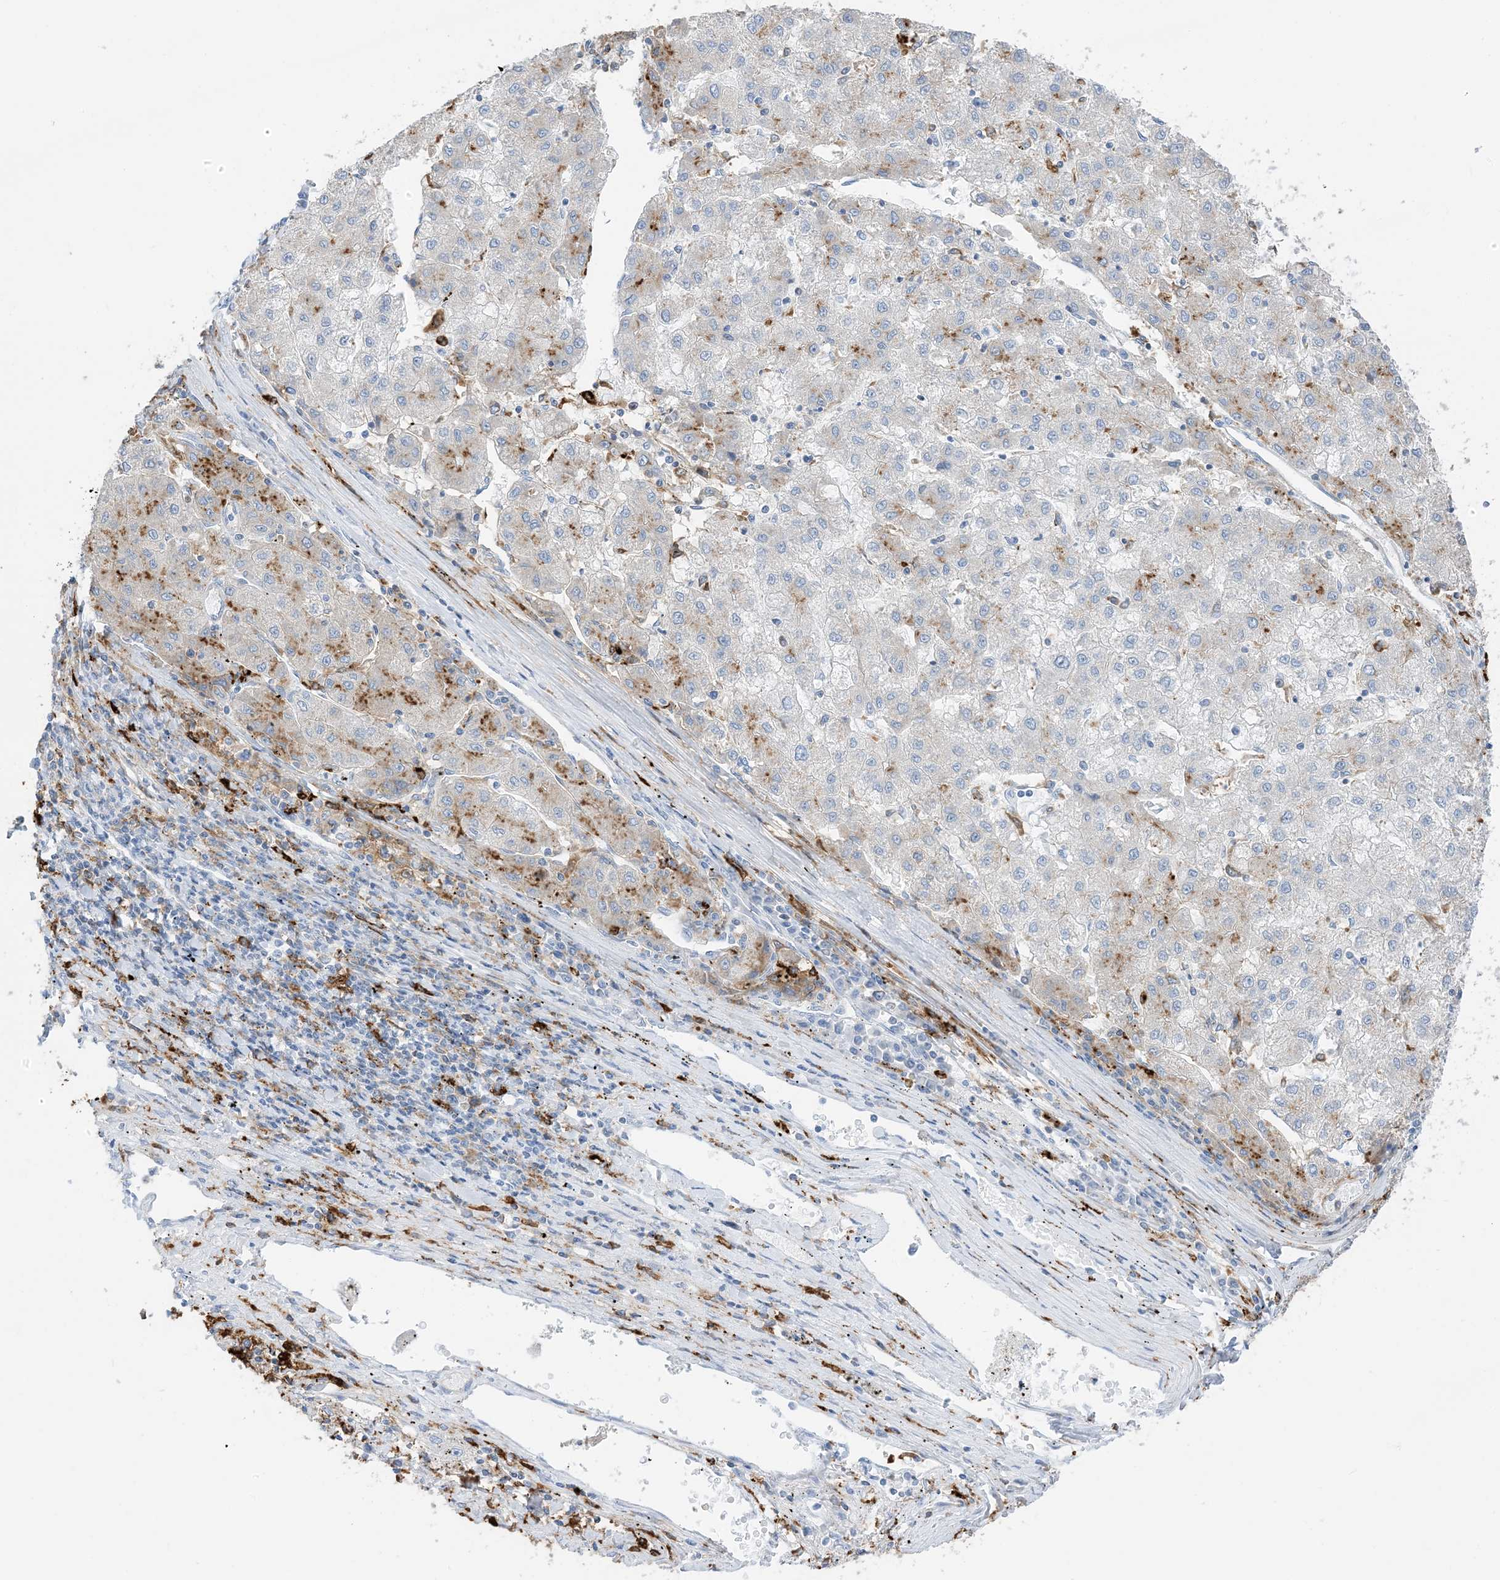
{"staining": {"intensity": "weak", "quantity": "<25%", "location": "cytoplasmic/membranous"}, "tissue": "liver cancer", "cell_type": "Tumor cells", "image_type": "cancer", "snomed": [{"axis": "morphology", "description": "Carcinoma, Hepatocellular, NOS"}, {"axis": "topography", "description": "Liver"}], "caption": "High power microscopy image of an immunohistochemistry (IHC) histopathology image of liver cancer (hepatocellular carcinoma), revealing no significant positivity in tumor cells. The staining is performed using DAB (3,3'-diaminobenzidine) brown chromogen with nuclei counter-stained in using hematoxylin.", "gene": "DPH3", "patient": {"sex": "male", "age": 72}}